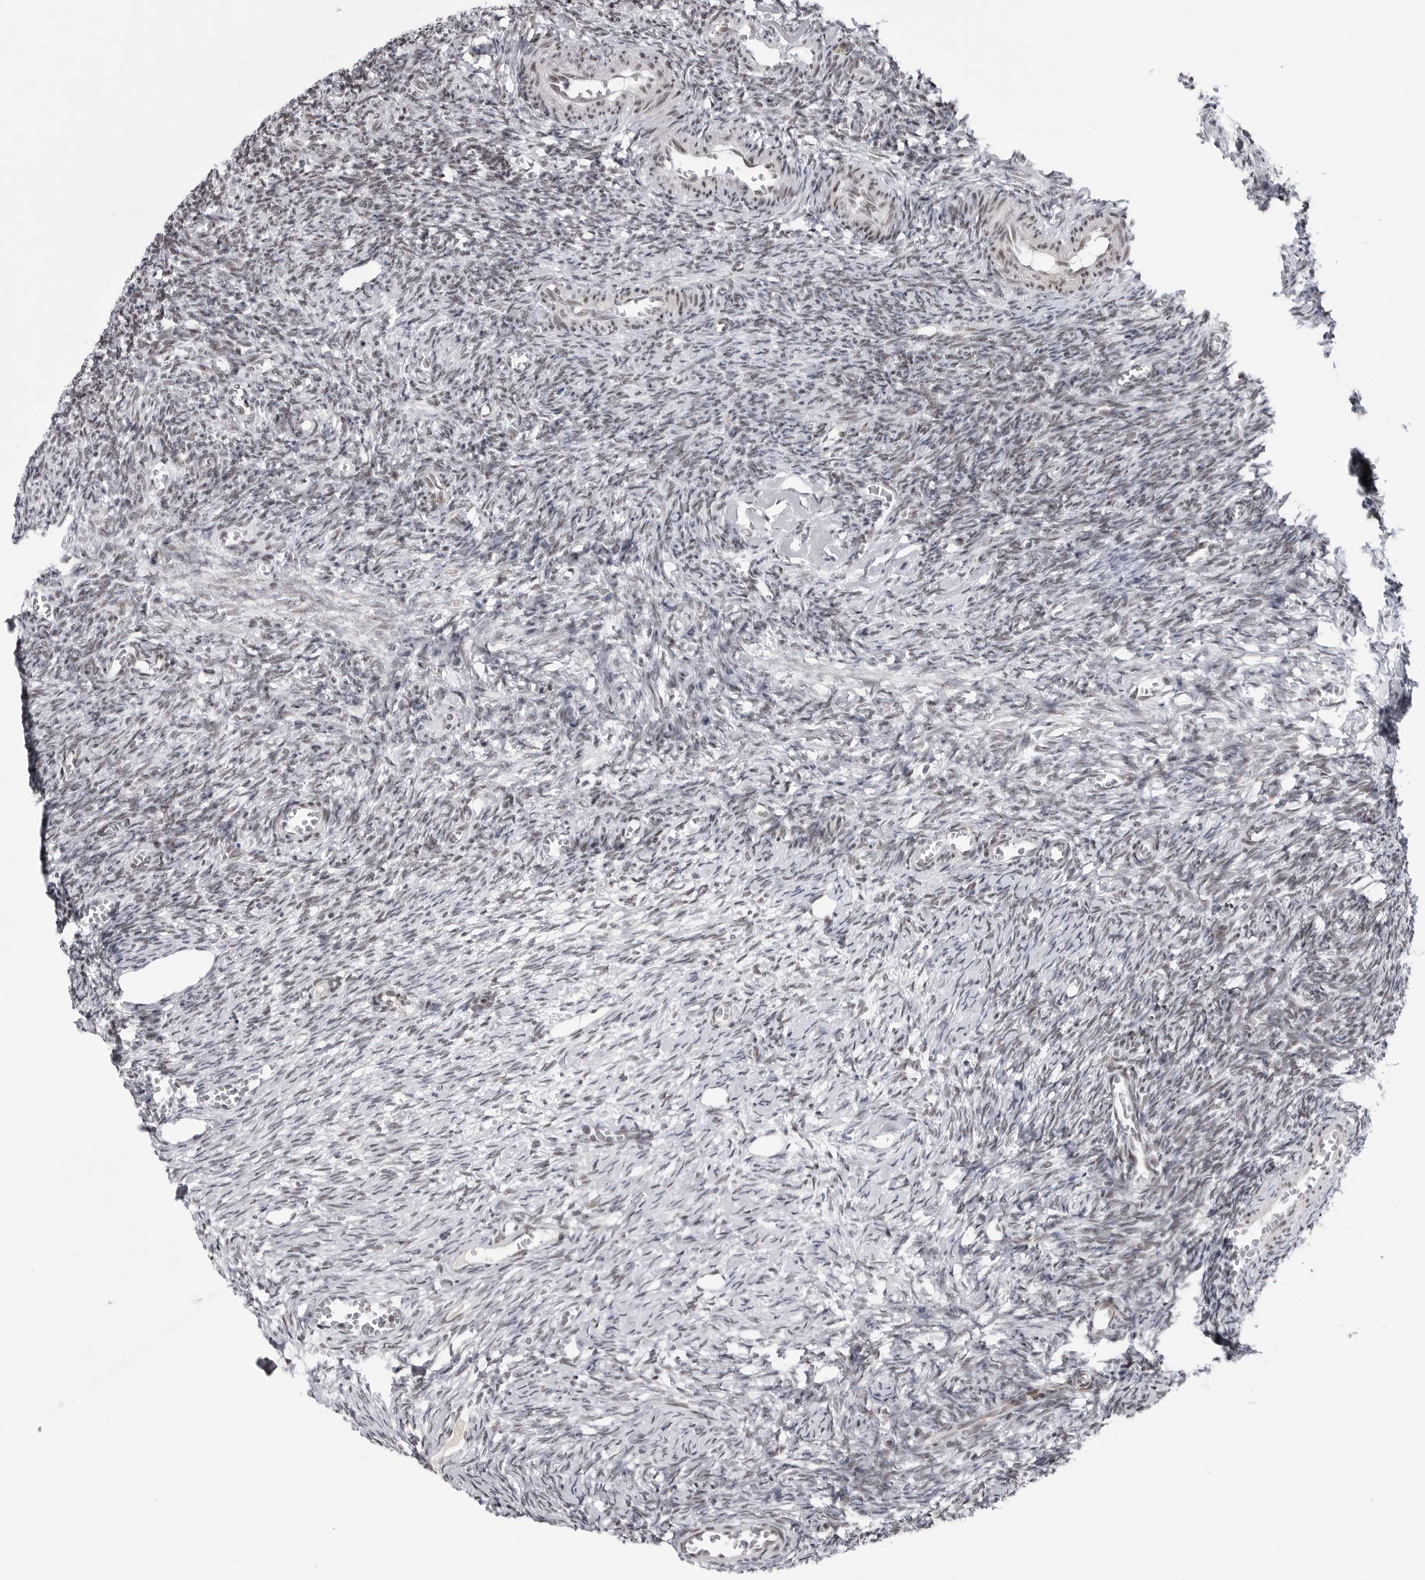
{"staining": {"intensity": "weak", "quantity": "<25%", "location": "nuclear"}, "tissue": "ovary", "cell_type": "Ovarian stroma cells", "image_type": "normal", "snomed": [{"axis": "morphology", "description": "Normal tissue, NOS"}, {"axis": "topography", "description": "Ovary"}], "caption": "Immunohistochemistry histopathology image of benign ovary: human ovary stained with DAB reveals no significant protein expression in ovarian stroma cells.", "gene": "TRIM66", "patient": {"sex": "female", "age": 27}}